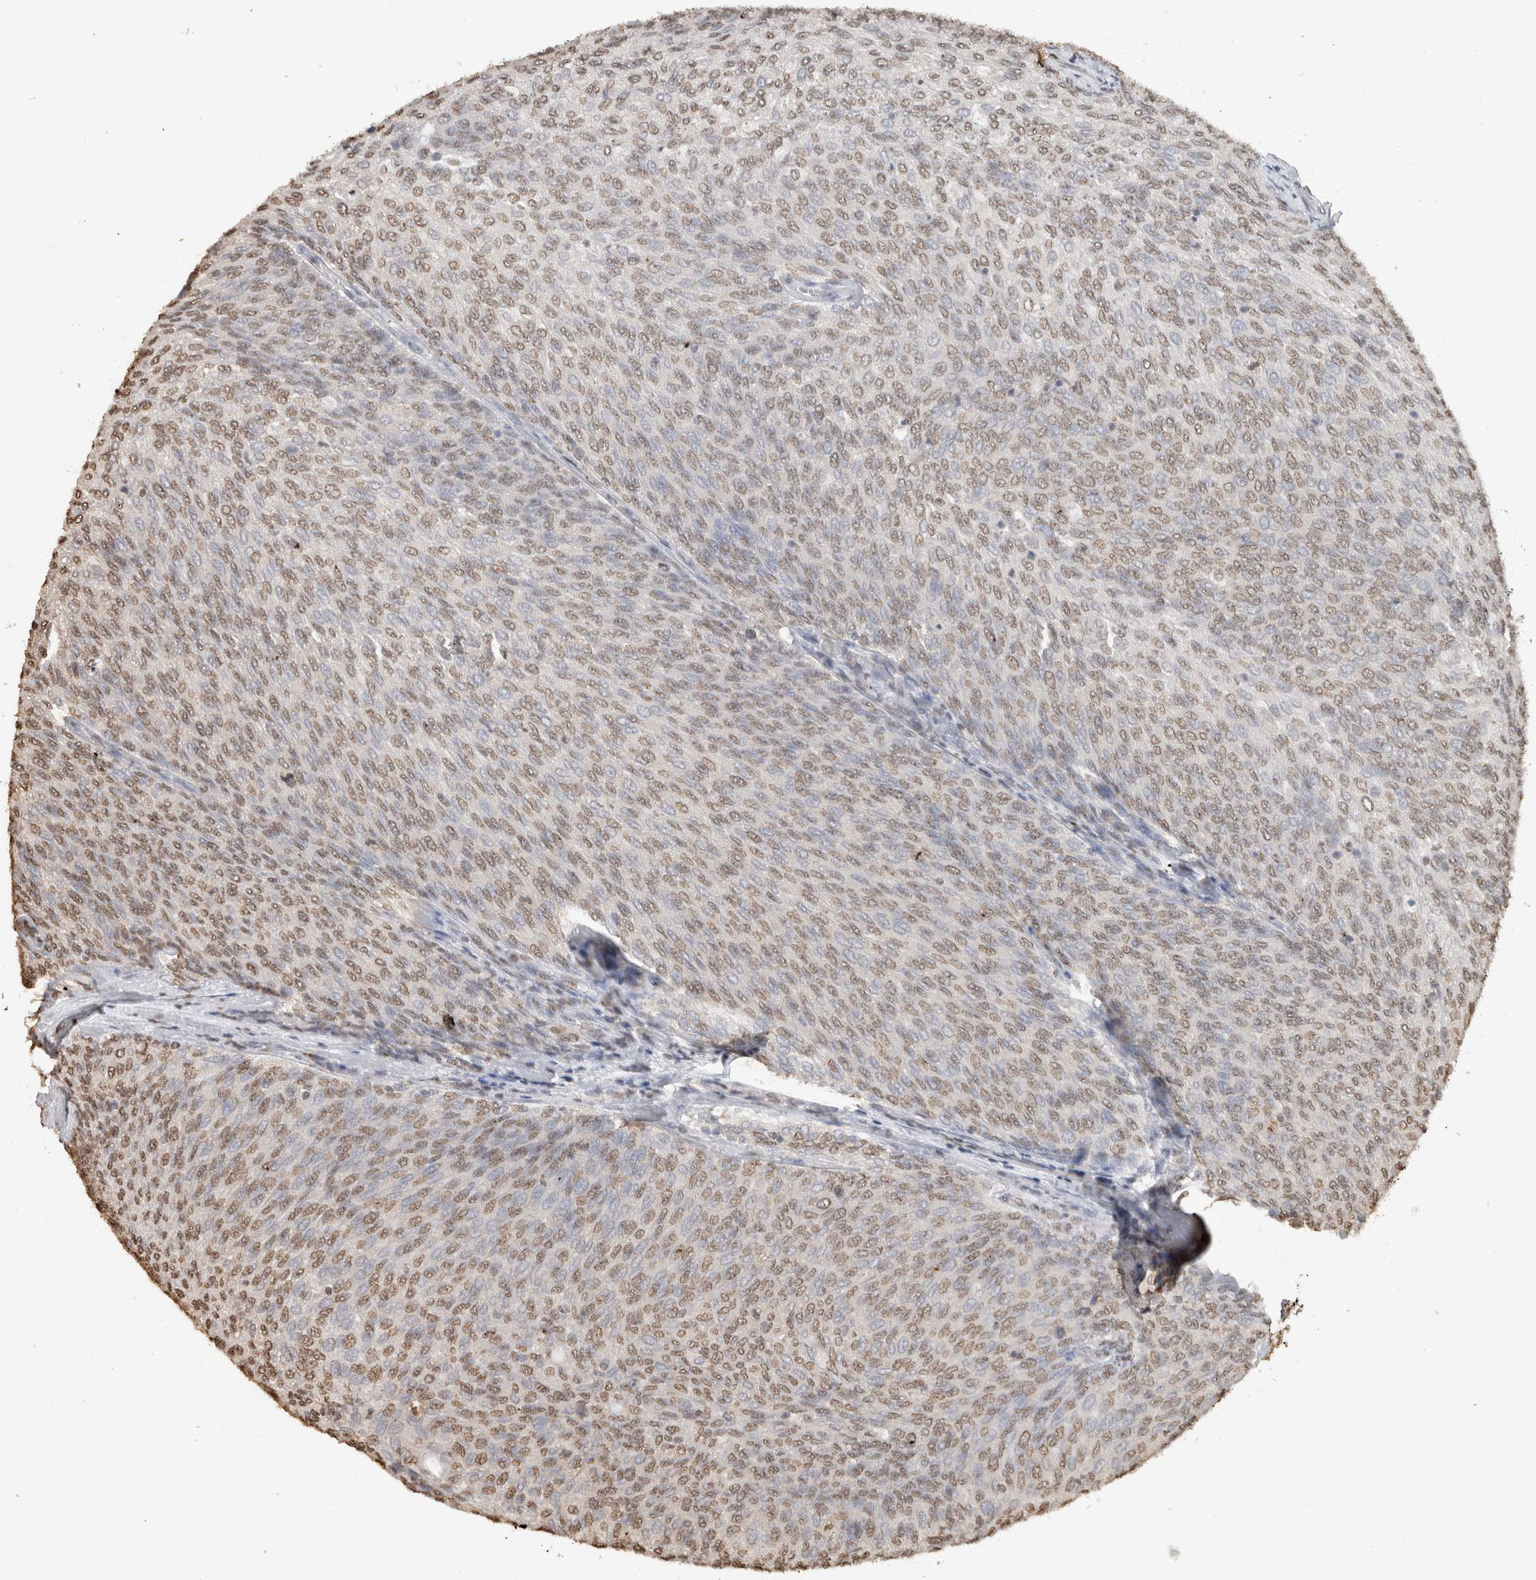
{"staining": {"intensity": "moderate", "quantity": ">75%", "location": "nuclear"}, "tissue": "urothelial cancer", "cell_type": "Tumor cells", "image_type": "cancer", "snomed": [{"axis": "morphology", "description": "Urothelial carcinoma, Low grade"}, {"axis": "topography", "description": "Urinary bladder"}], "caption": "Brown immunohistochemical staining in low-grade urothelial carcinoma reveals moderate nuclear expression in approximately >75% of tumor cells.", "gene": "HAND2", "patient": {"sex": "female", "age": 79}}